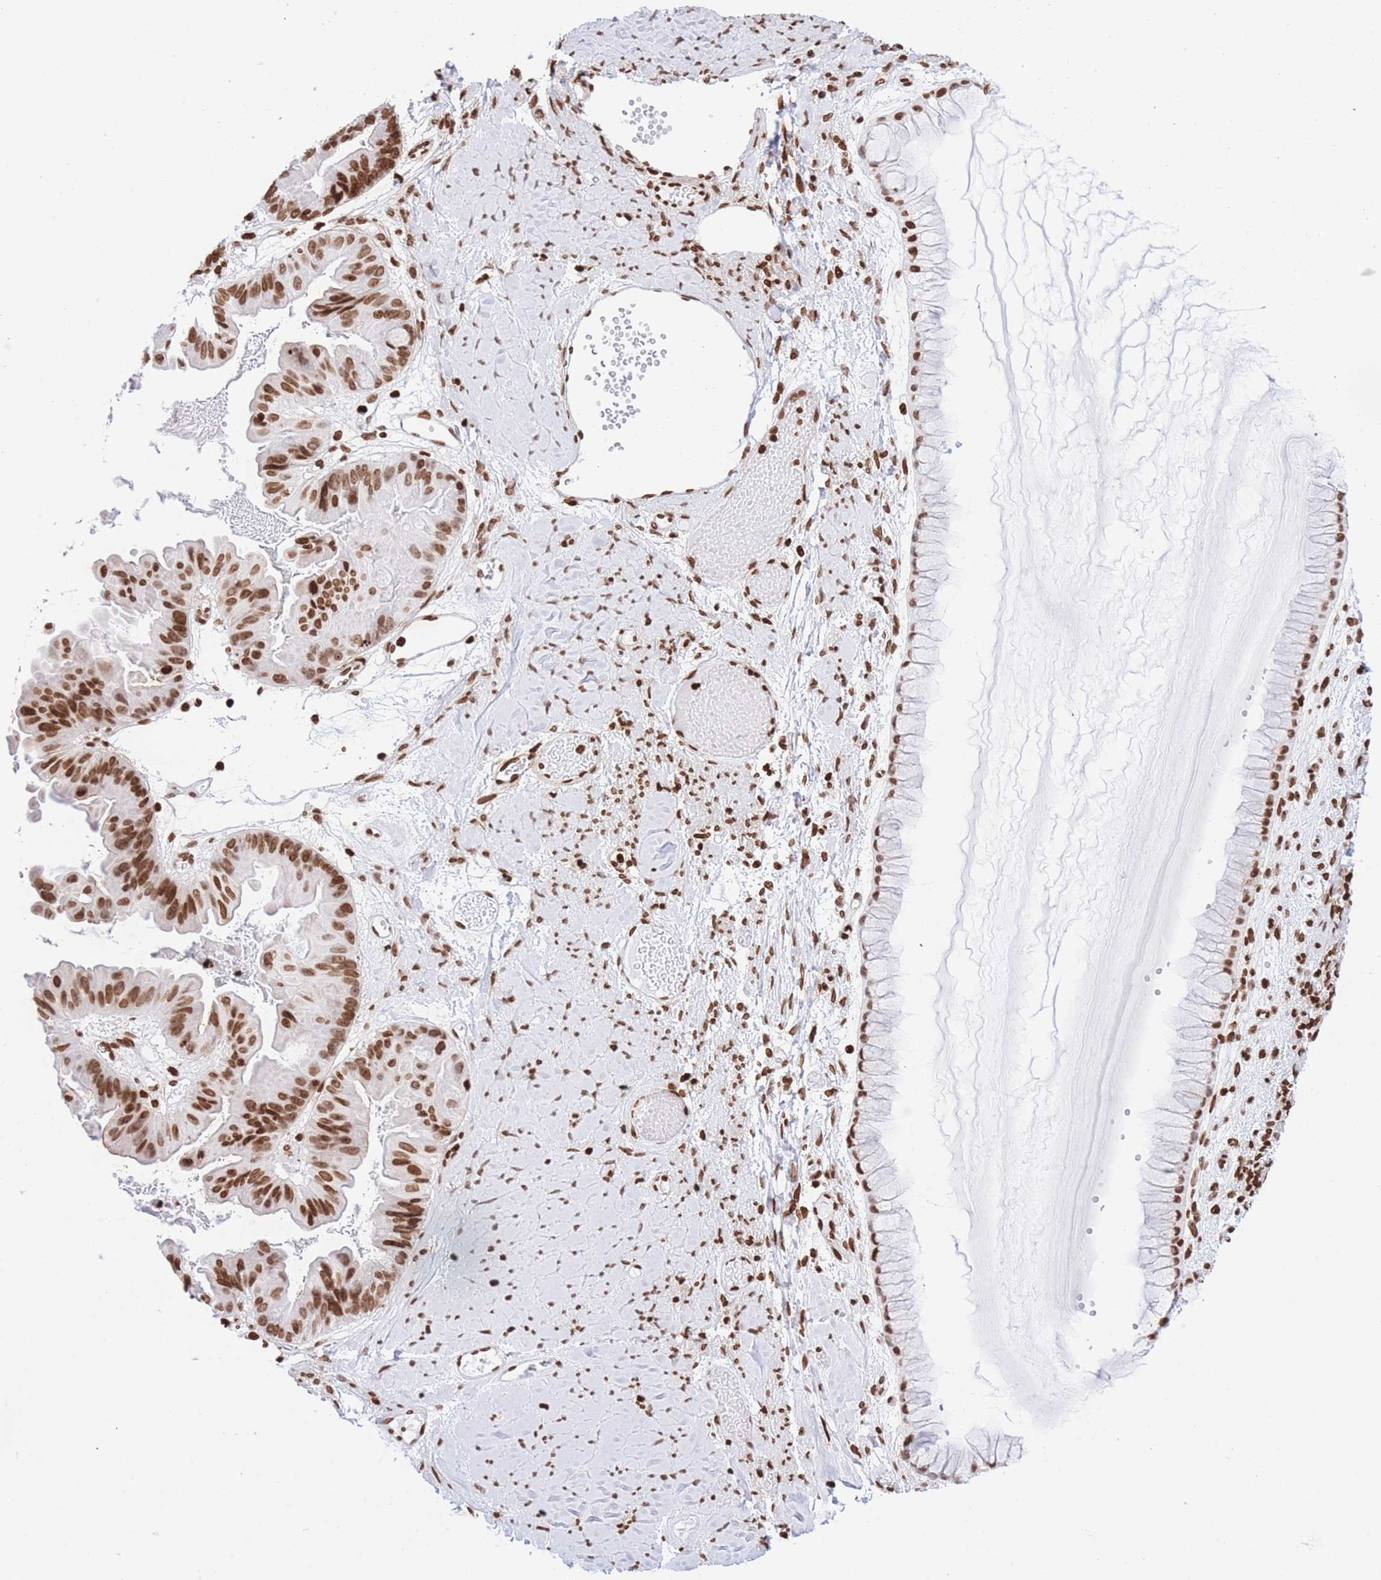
{"staining": {"intensity": "strong", "quantity": ">75%", "location": "nuclear"}, "tissue": "ovarian cancer", "cell_type": "Tumor cells", "image_type": "cancer", "snomed": [{"axis": "morphology", "description": "Cystadenocarcinoma, mucinous, NOS"}, {"axis": "topography", "description": "Ovary"}], "caption": "Protein staining exhibits strong nuclear positivity in about >75% of tumor cells in ovarian cancer (mucinous cystadenocarcinoma).", "gene": "H2BC11", "patient": {"sex": "female", "age": 61}}